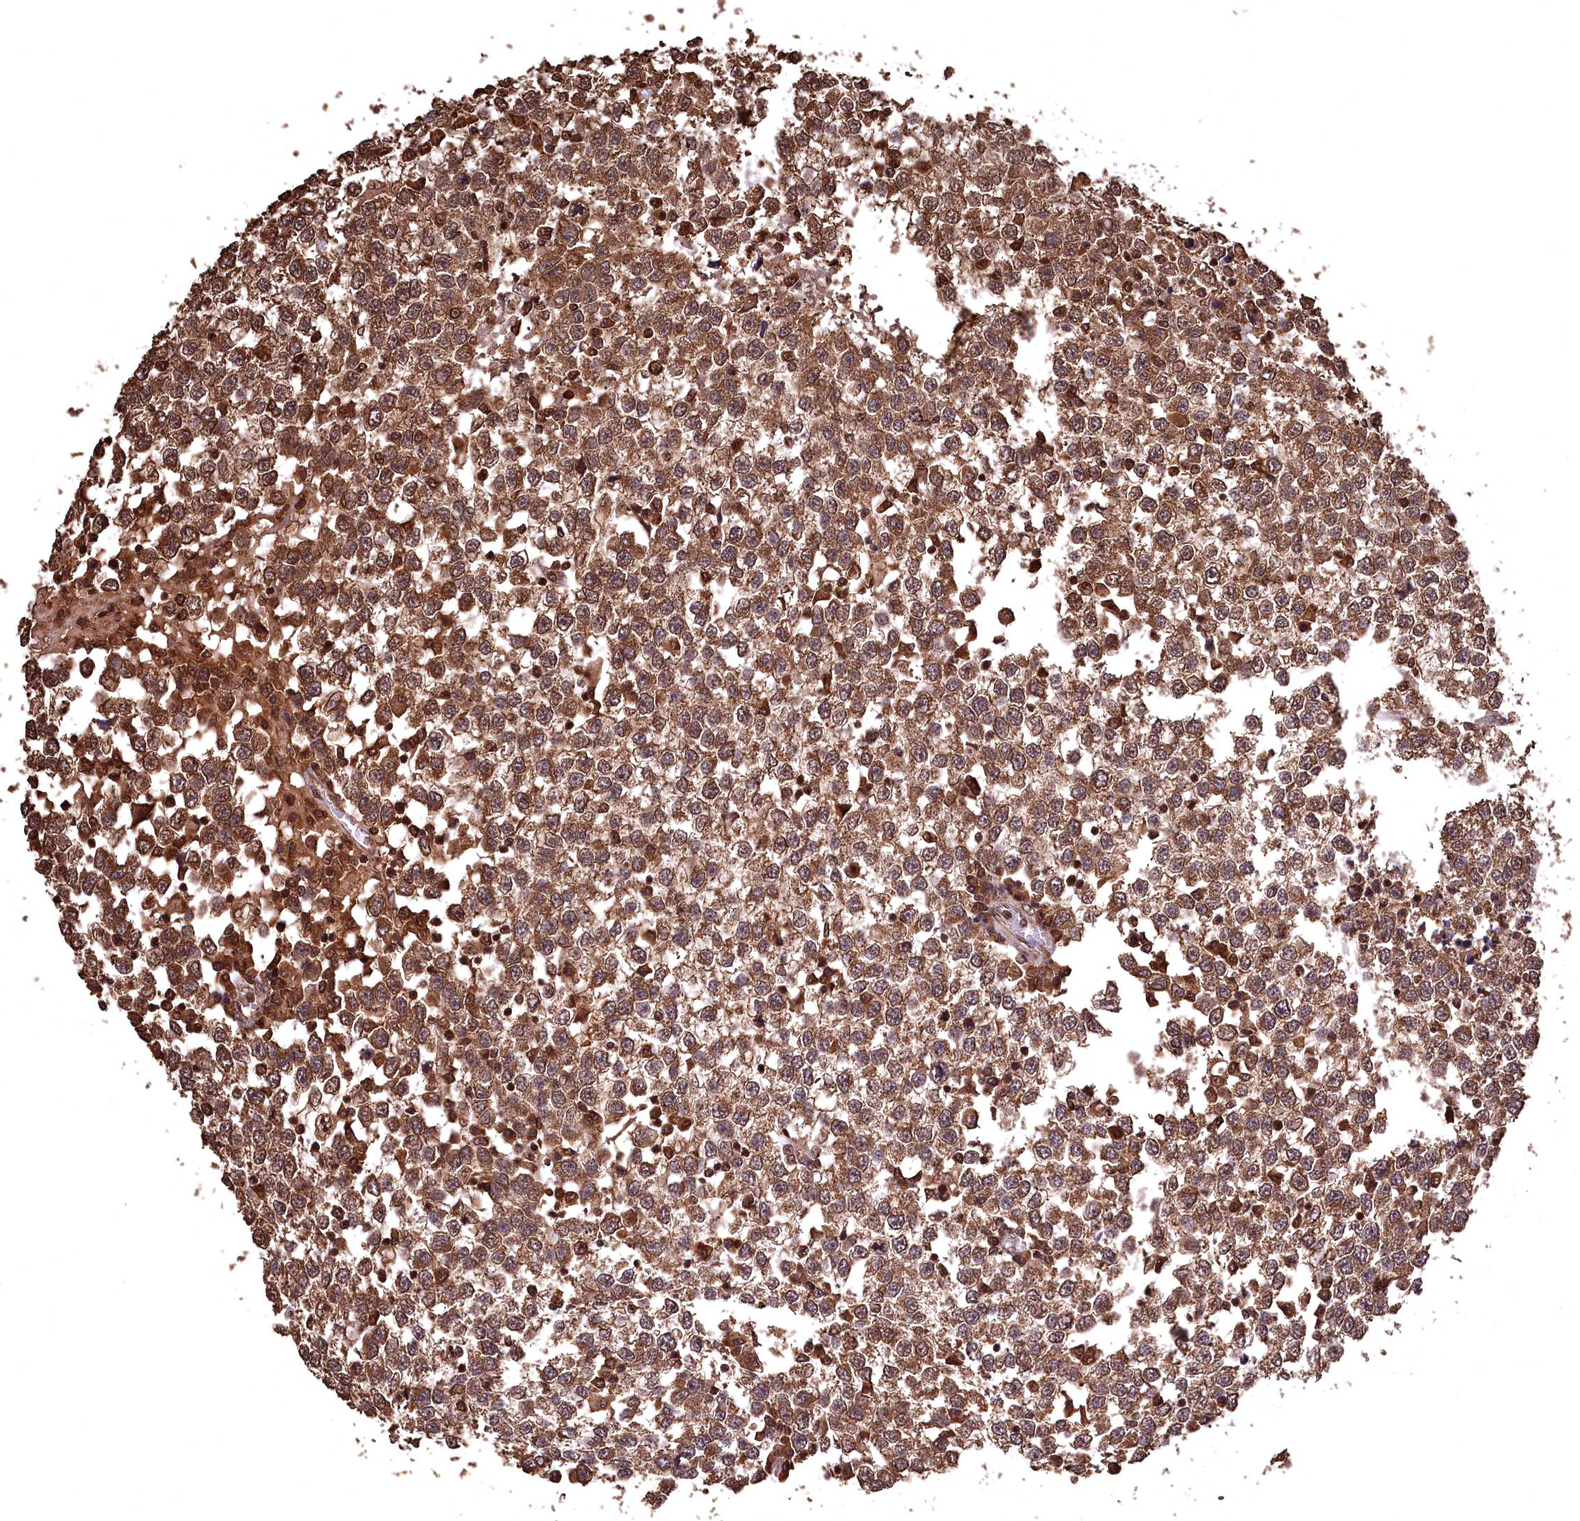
{"staining": {"intensity": "moderate", "quantity": ">75%", "location": "cytoplasmic/membranous,nuclear"}, "tissue": "testis cancer", "cell_type": "Tumor cells", "image_type": "cancer", "snomed": [{"axis": "morphology", "description": "Seminoma, NOS"}, {"axis": "topography", "description": "Testis"}], "caption": "A brown stain highlights moderate cytoplasmic/membranous and nuclear staining of a protein in human testis cancer tumor cells. Using DAB (brown) and hematoxylin (blue) stains, captured at high magnification using brightfield microscopy.", "gene": "CEP57L1", "patient": {"sex": "male", "age": 65}}